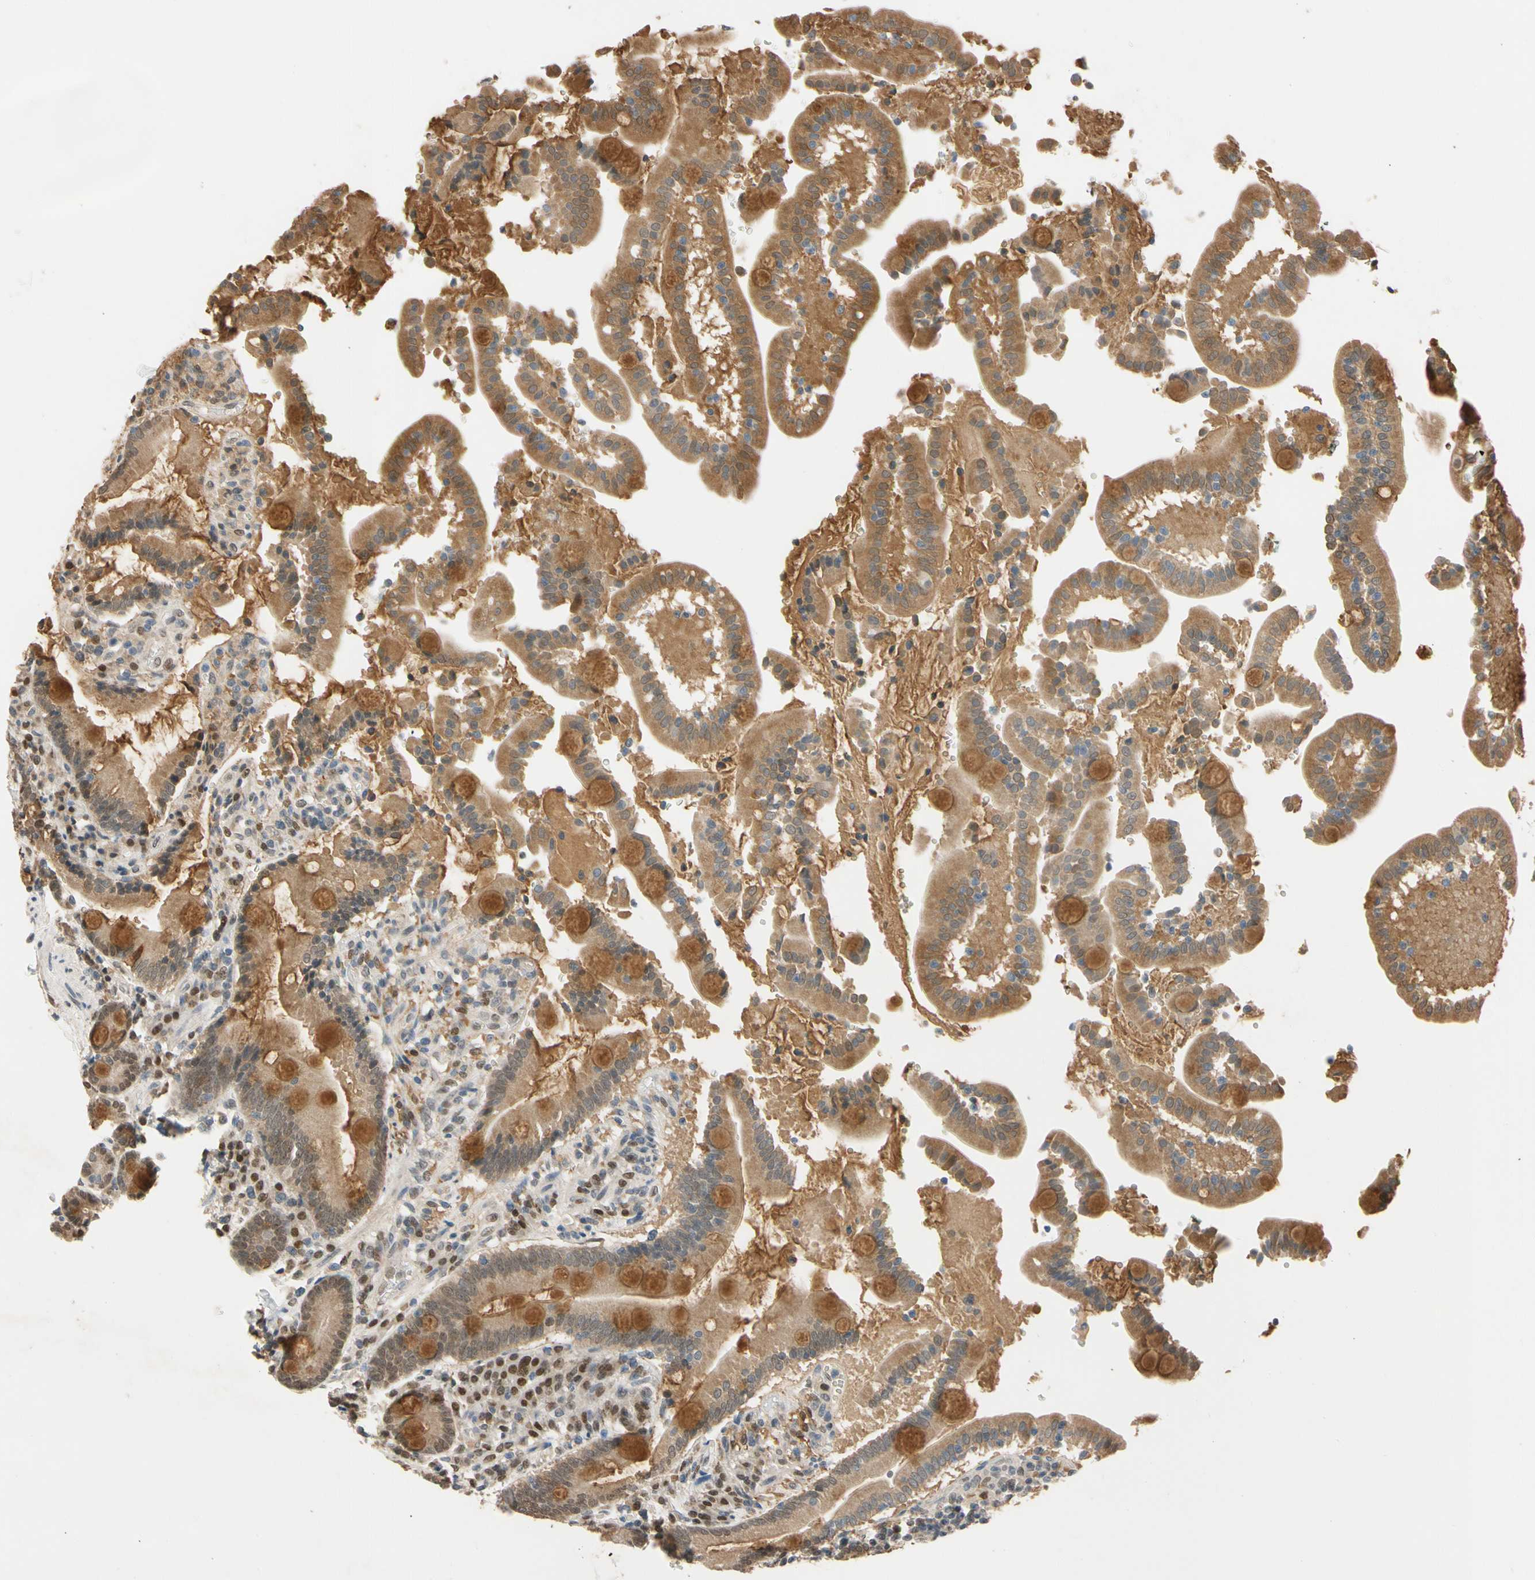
{"staining": {"intensity": "moderate", "quantity": ">75%", "location": "cytoplasmic/membranous,nuclear"}, "tissue": "duodenum", "cell_type": "Glandular cells", "image_type": "normal", "snomed": [{"axis": "morphology", "description": "Normal tissue, NOS"}, {"axis": "topography", "description": "Small intestine, NOS"}], "caption": "Moderate cytoplasmic/membranous,nuclear expression for a protein is appreciated in approximately >75% of glandular cells of benign duodenum using immunohistochemistry.", "gene": "RIOX2", "patient": {"sex": "female", "age": 71}}